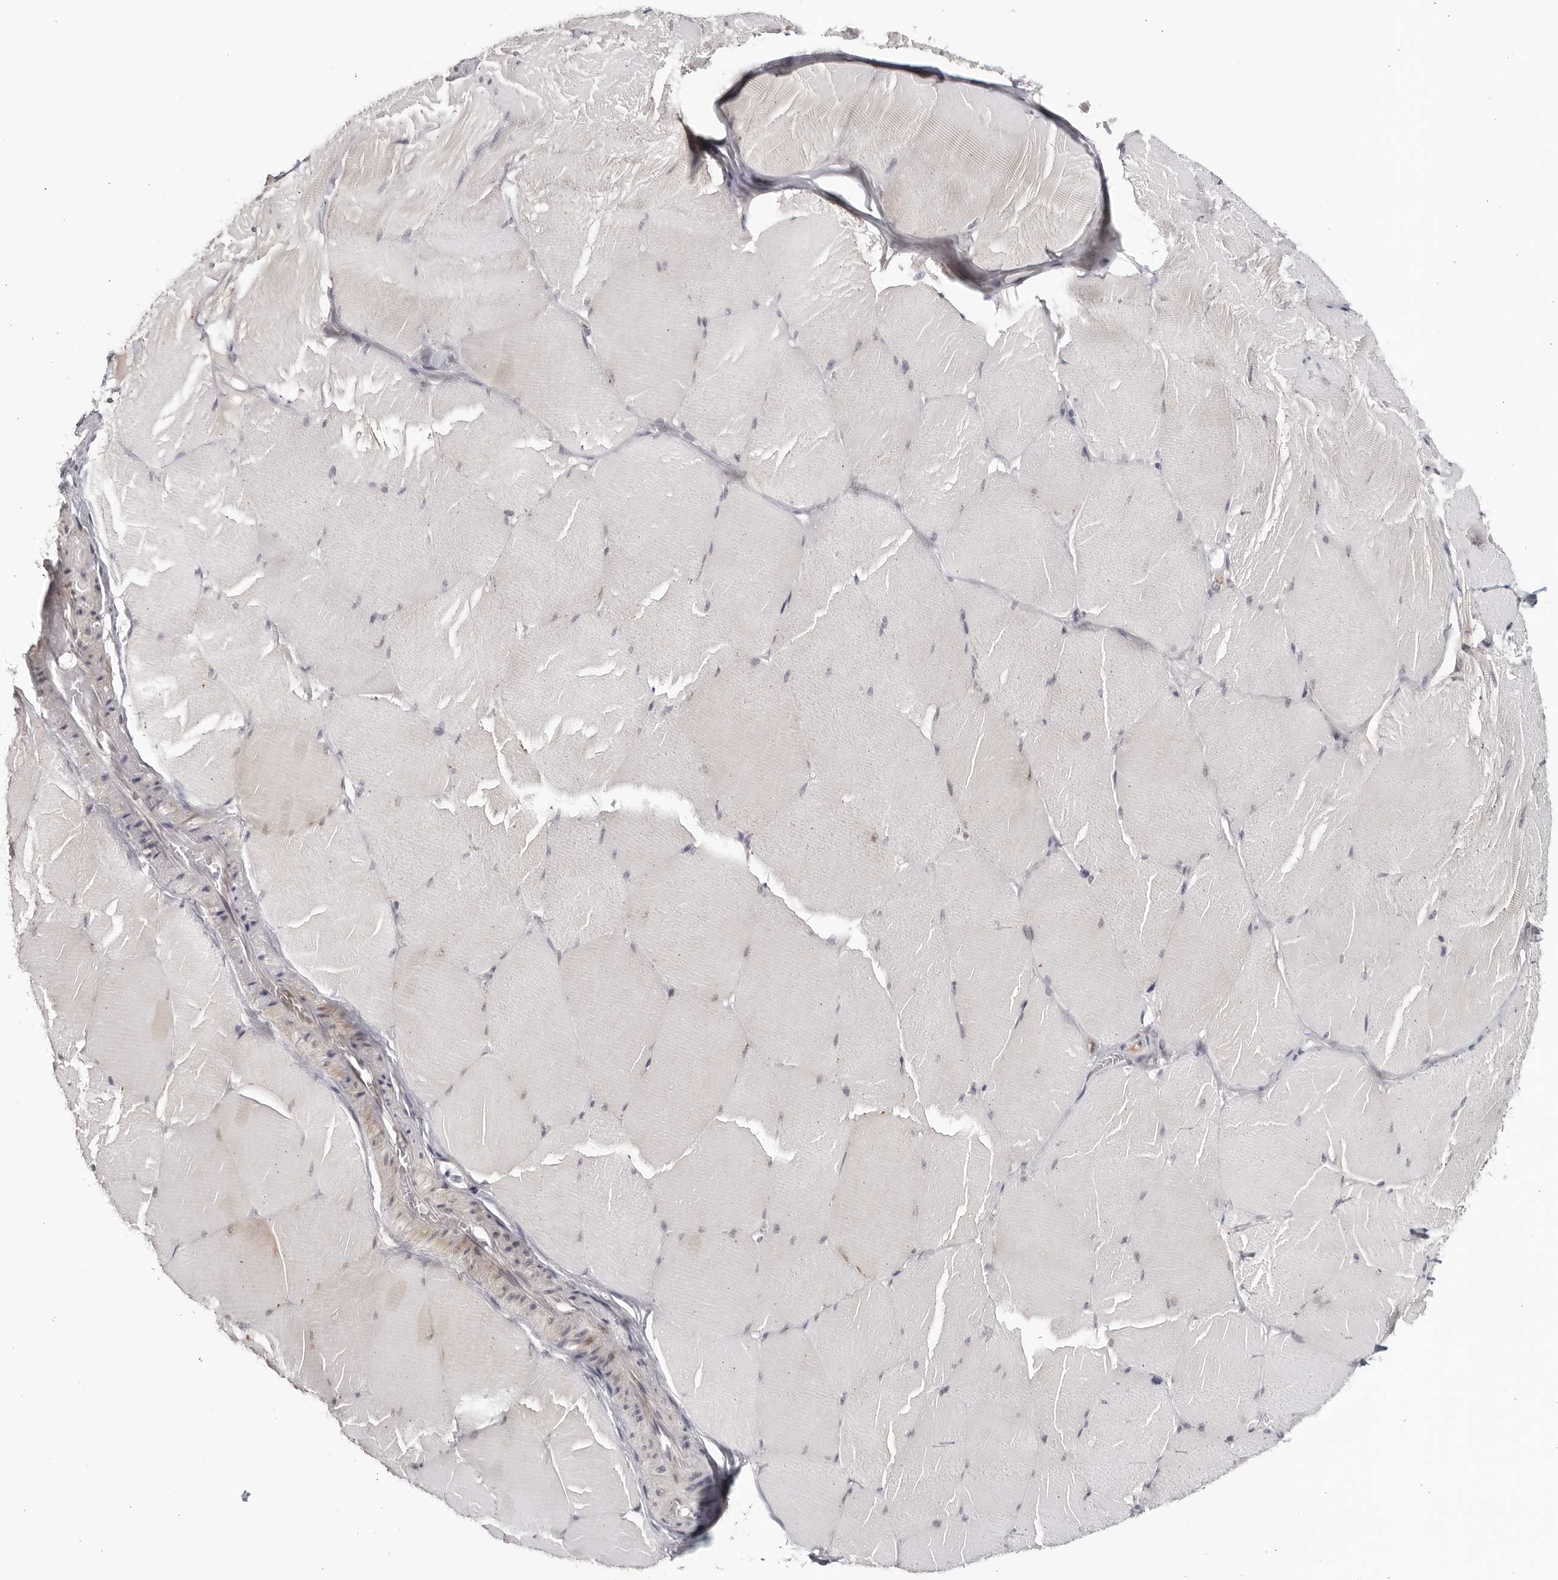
{"staining": {"intensity": "negative", "quantity": "none", "location": "none"}, "tissue": "skeletal muscle", "cell_type": "Myocytes", "image_type": "normal", "snomed": [{"axis": "morphology", "description": "Normal tissue, NOS"}, {"axis": "topography", "description": "Skin"}, {"axis": "topography", "description": "Skeletal muscle"}], "caption": "The image displays no significant expression in myocytes of skeletal muscle. (Brightfield microscopy of DAB (3,3'-diaminobenzidine) immunohistochemistry at high magnification).", "gene": "STRADB", "patient": {"sex": "male", "age": 83}}